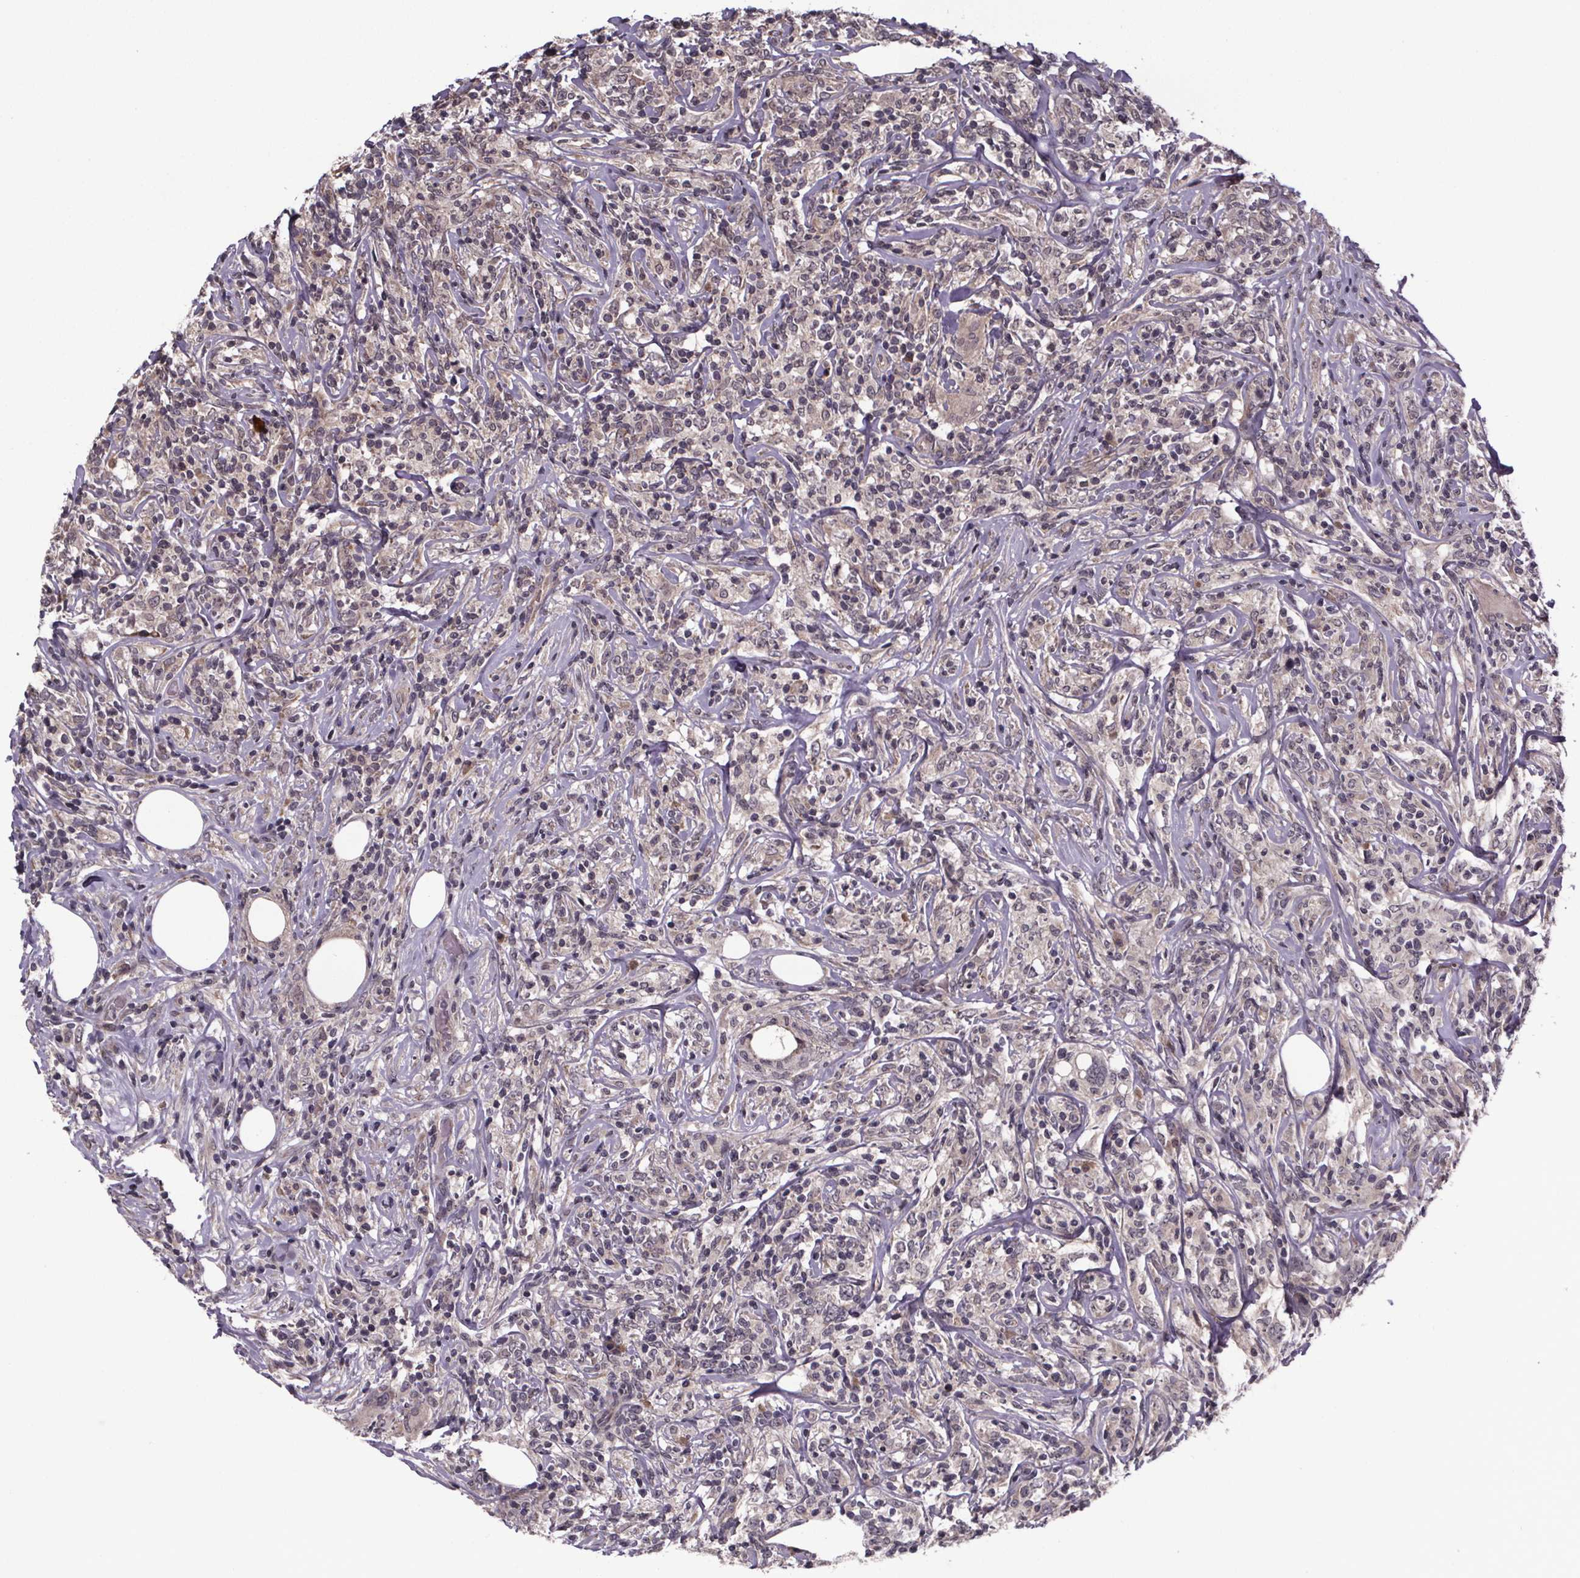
{"staining": {"intensity": "weak", "quantity": "25%-75%", "location": "cytoplasmic/membranous"}, "tissue": "lymphoma", "cell_type": "Tumor cells", "image_type": "cancer", "snomed": [{"axis": "morphology", "description": "Malignant lymphoma, non-Hodgkin's type, High grade"}, {"axis": "topography", "description": "Lymph node"}], "caption": "Approximately 25%-75% of tumor cells in high-grade malignant lymphoma, non-Hodgkin's type demonstrate weak cytoplasmic/membranous protein expression as visualized by brown immunohistochemical staining.", "gene": "SAT1", "patient": {"sex": "female", "age": 84}}